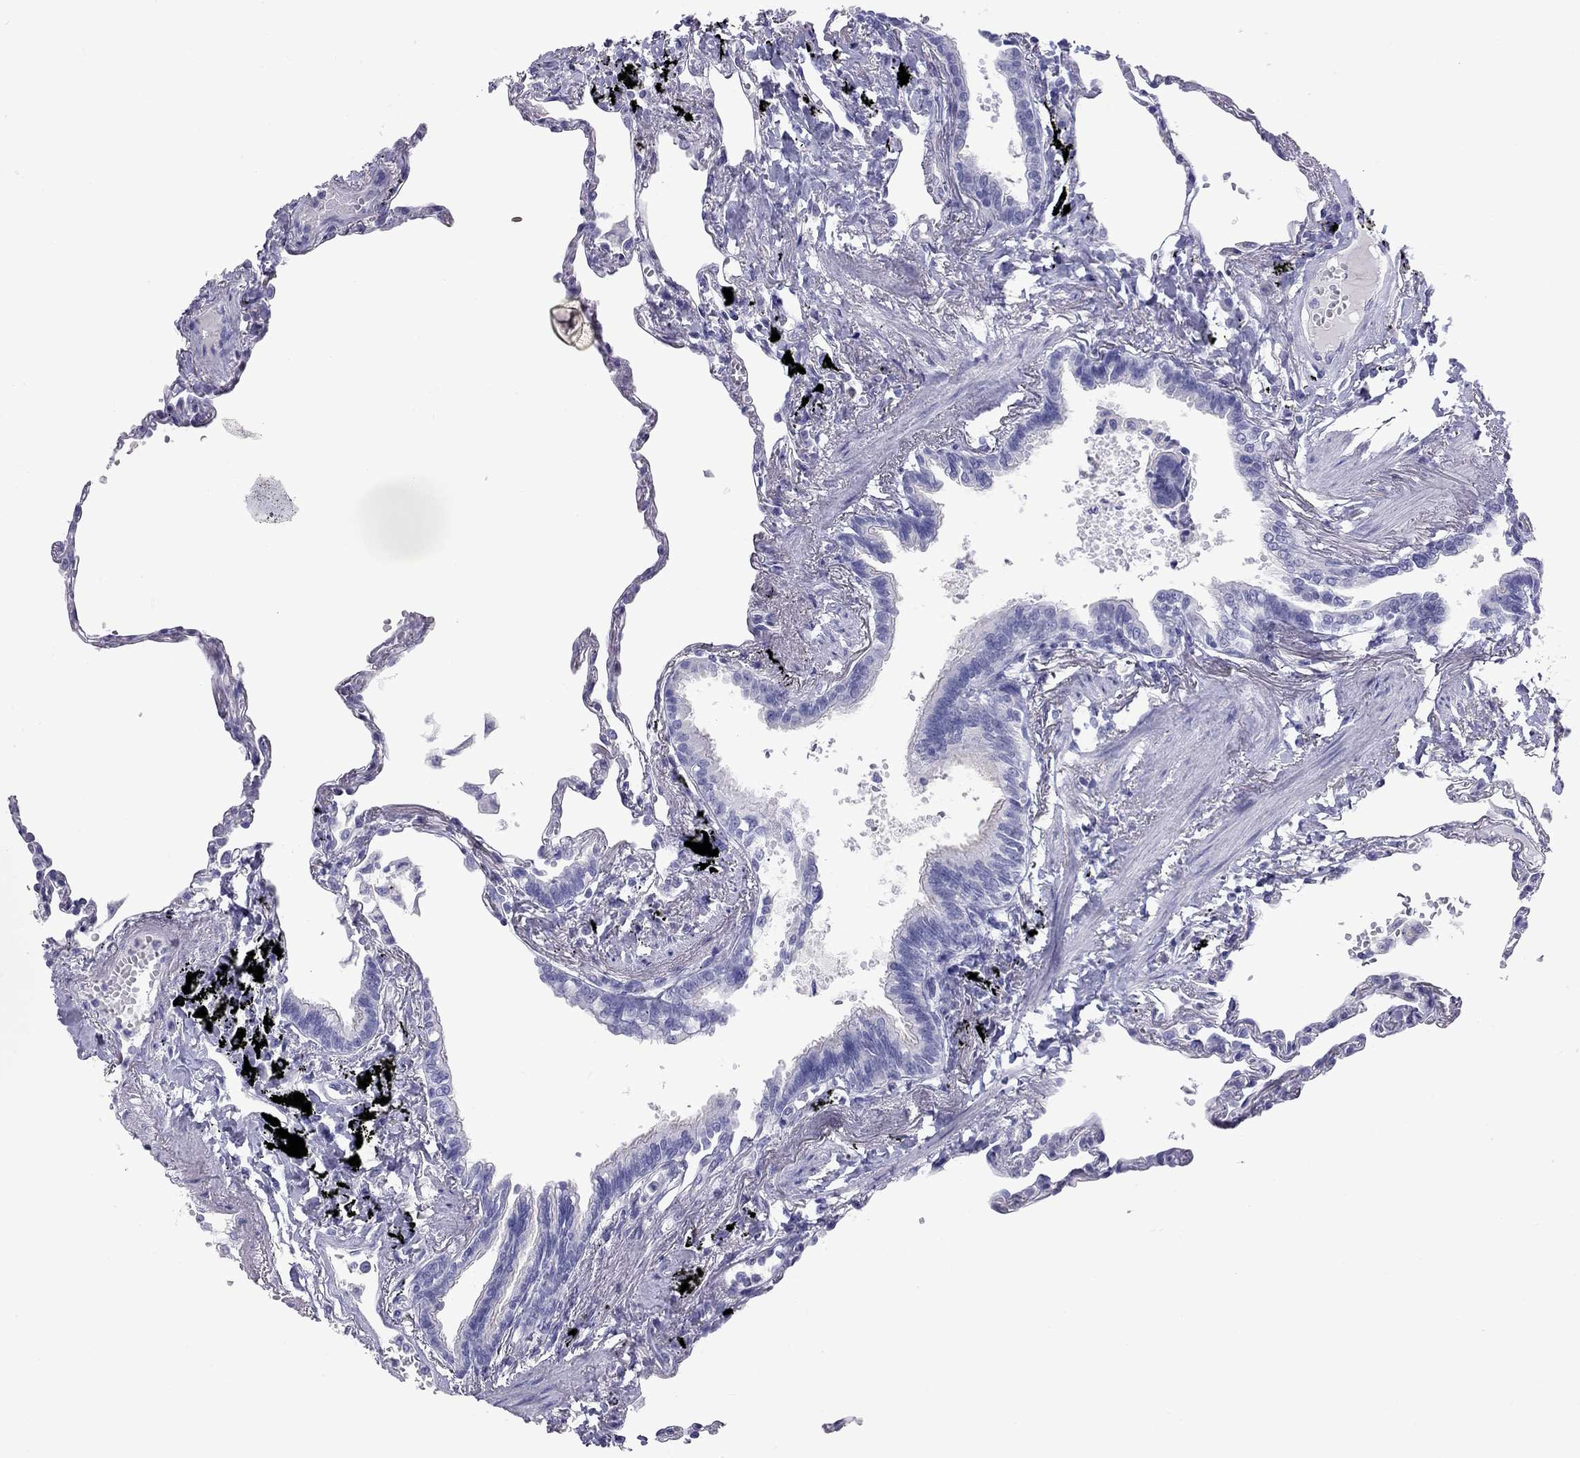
{"staining": {"intensity": "negative", "quantity": "none", "location": "none"}, "tissue": "lung", "cell_type": "Alveolar cells", "image_type": "normal", "snomed": [{"axis": "morphology", "description": "Normal tissue, NOS"}, {"axis": "topography", "description": "Lung"}], "caption": "Immunohistochemical staining of benign lung demonstrates no significant staining in alveolar cells. Nuclei are stained in blue.", "gene": "FSCN3", "patient": {"sex": "male", "age": 78}}